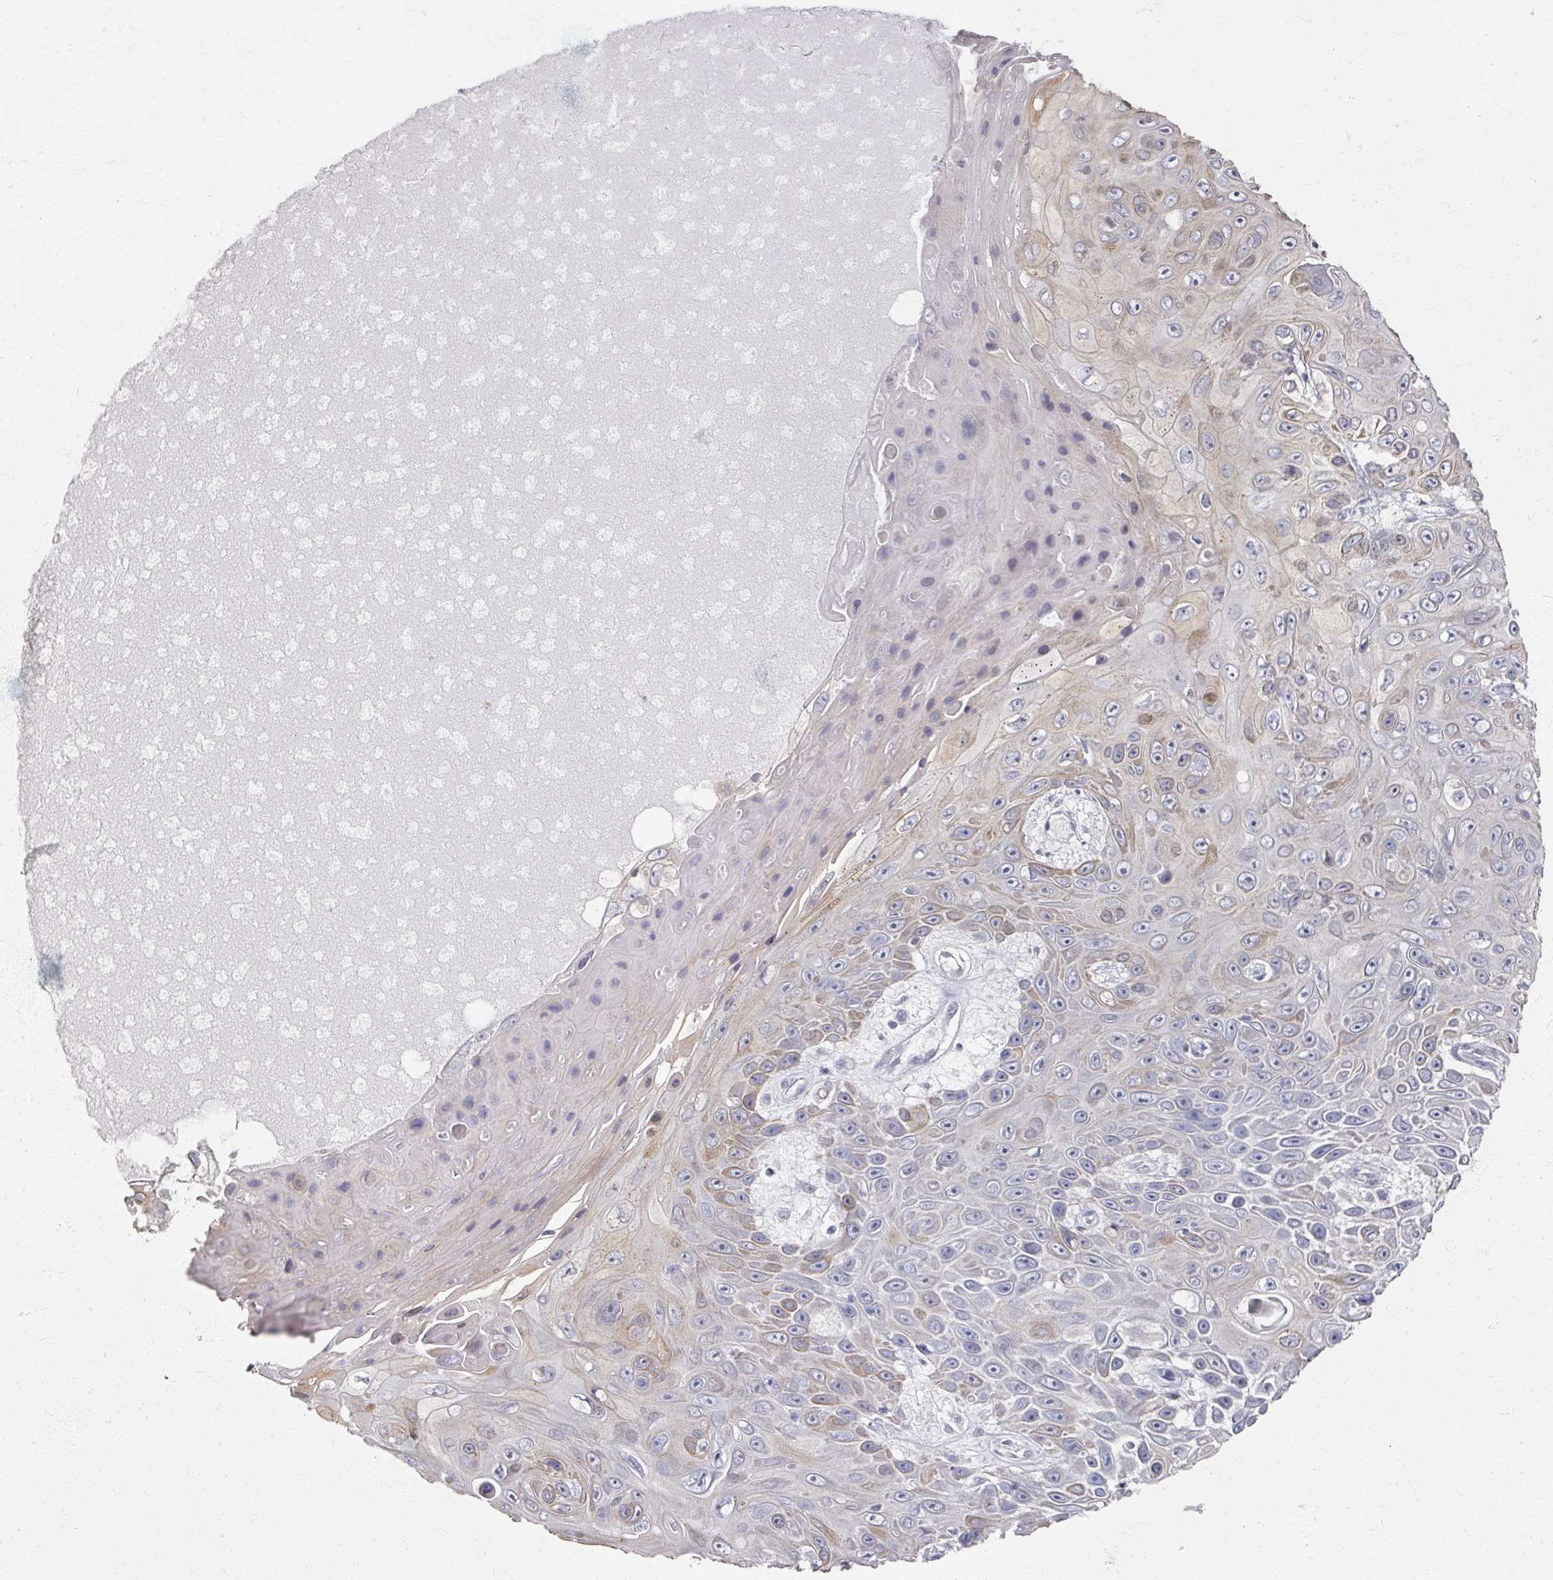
{"staining": {"intensity": "weak", "quantity": "25%-75%", "location": "cytoplasmic/membranous"}, "tissue": "skin cancer", "cell_type": "Tumor cells", "image_type": "cancer", "snomed": [{"axis": "morphology", "description": "Squamous cell carcinoma, NOS"}, {"axis": "topography", "description": "Skin"}], "caption": "Protein analysis of skin cancer (squamous cell carcinoma) tissue shows weak cytoplasmic/membranous expression in approximately 25%-75% of tumor cells.", "gene": "TTYH3", "patient": {"sex": "male", "age": 82}}